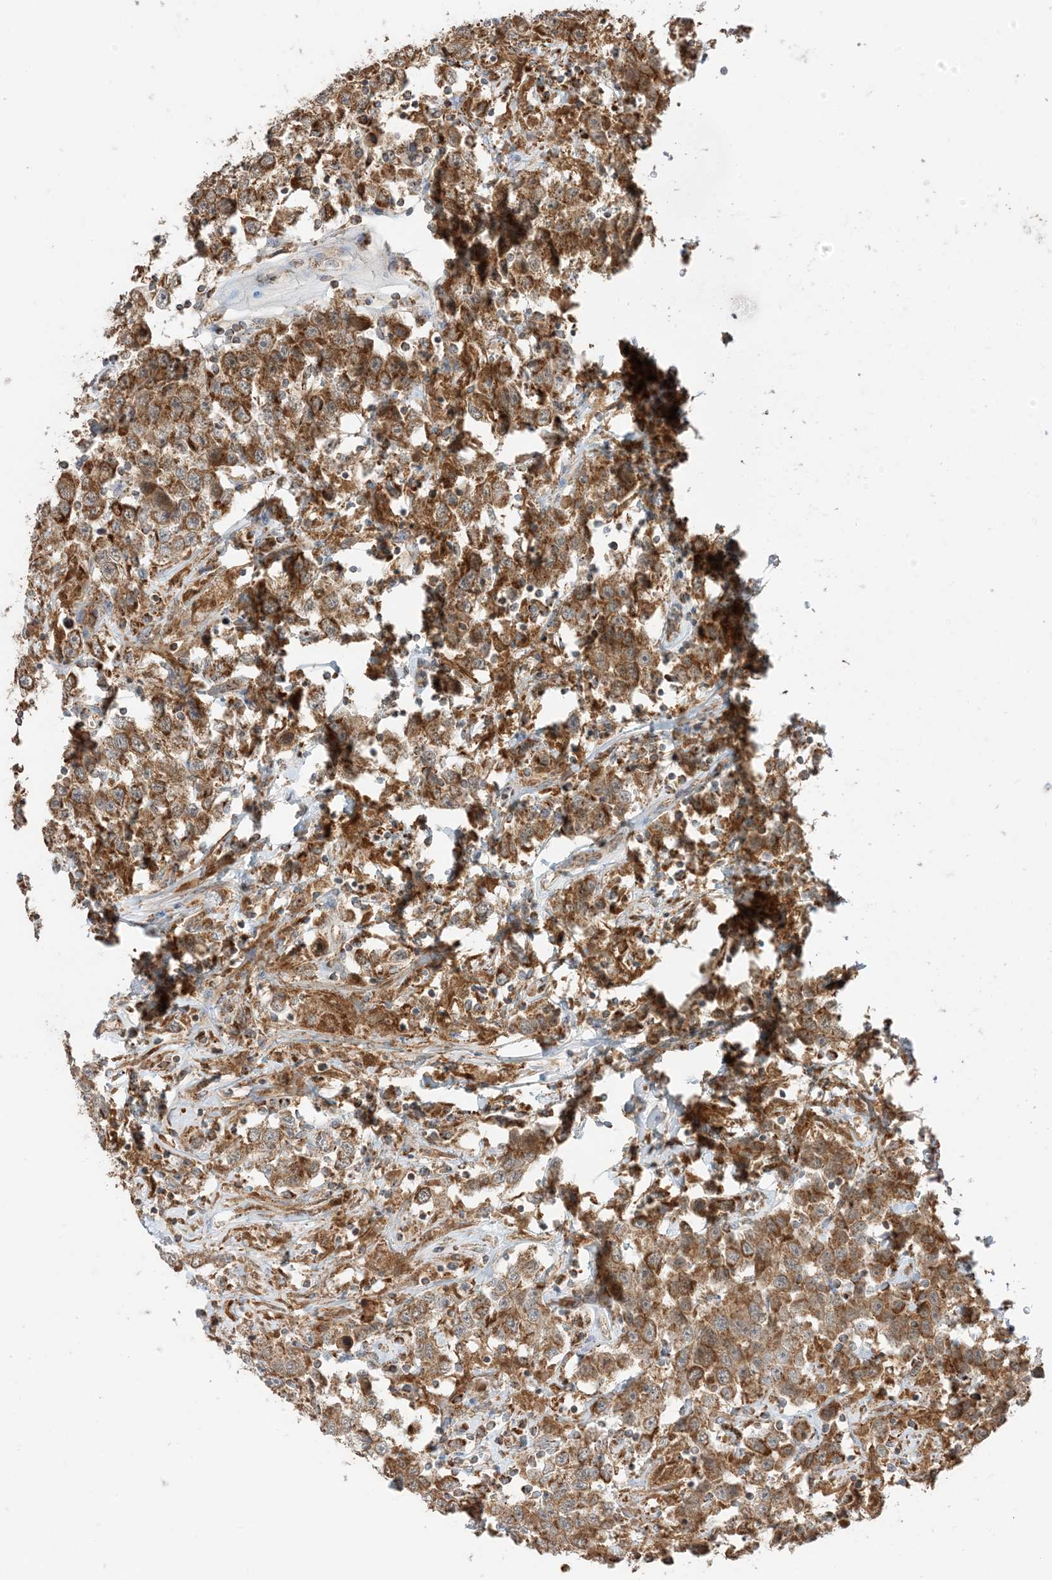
{"staining": {"intensity": "strong", "quantity": ">75%", "location": "cytoplasmic/membranous"}, "tissue": "testis cancer", "cell_type": "Tumor cells", "image_type": "cancer", "snomed": [{"axis": "morphology", "description": "Seminoma, NOS"}, {"axis": "topography", "description": "Testis"}], "caption": "A high-resolution histopathology image shows immunohistochemistry staining of testis cancer, which shows strong cytoplasmic/membranous staining in approximately >75% of tumor cells. The staining is performed using DAB (3,3'-diaminobenzidine) brown chromogen to label protein expression. The nuclei are counter-stained blue using hematoxylin.", "gene": "N4BP3", "patient": {"sex": "male", "age": 41}}